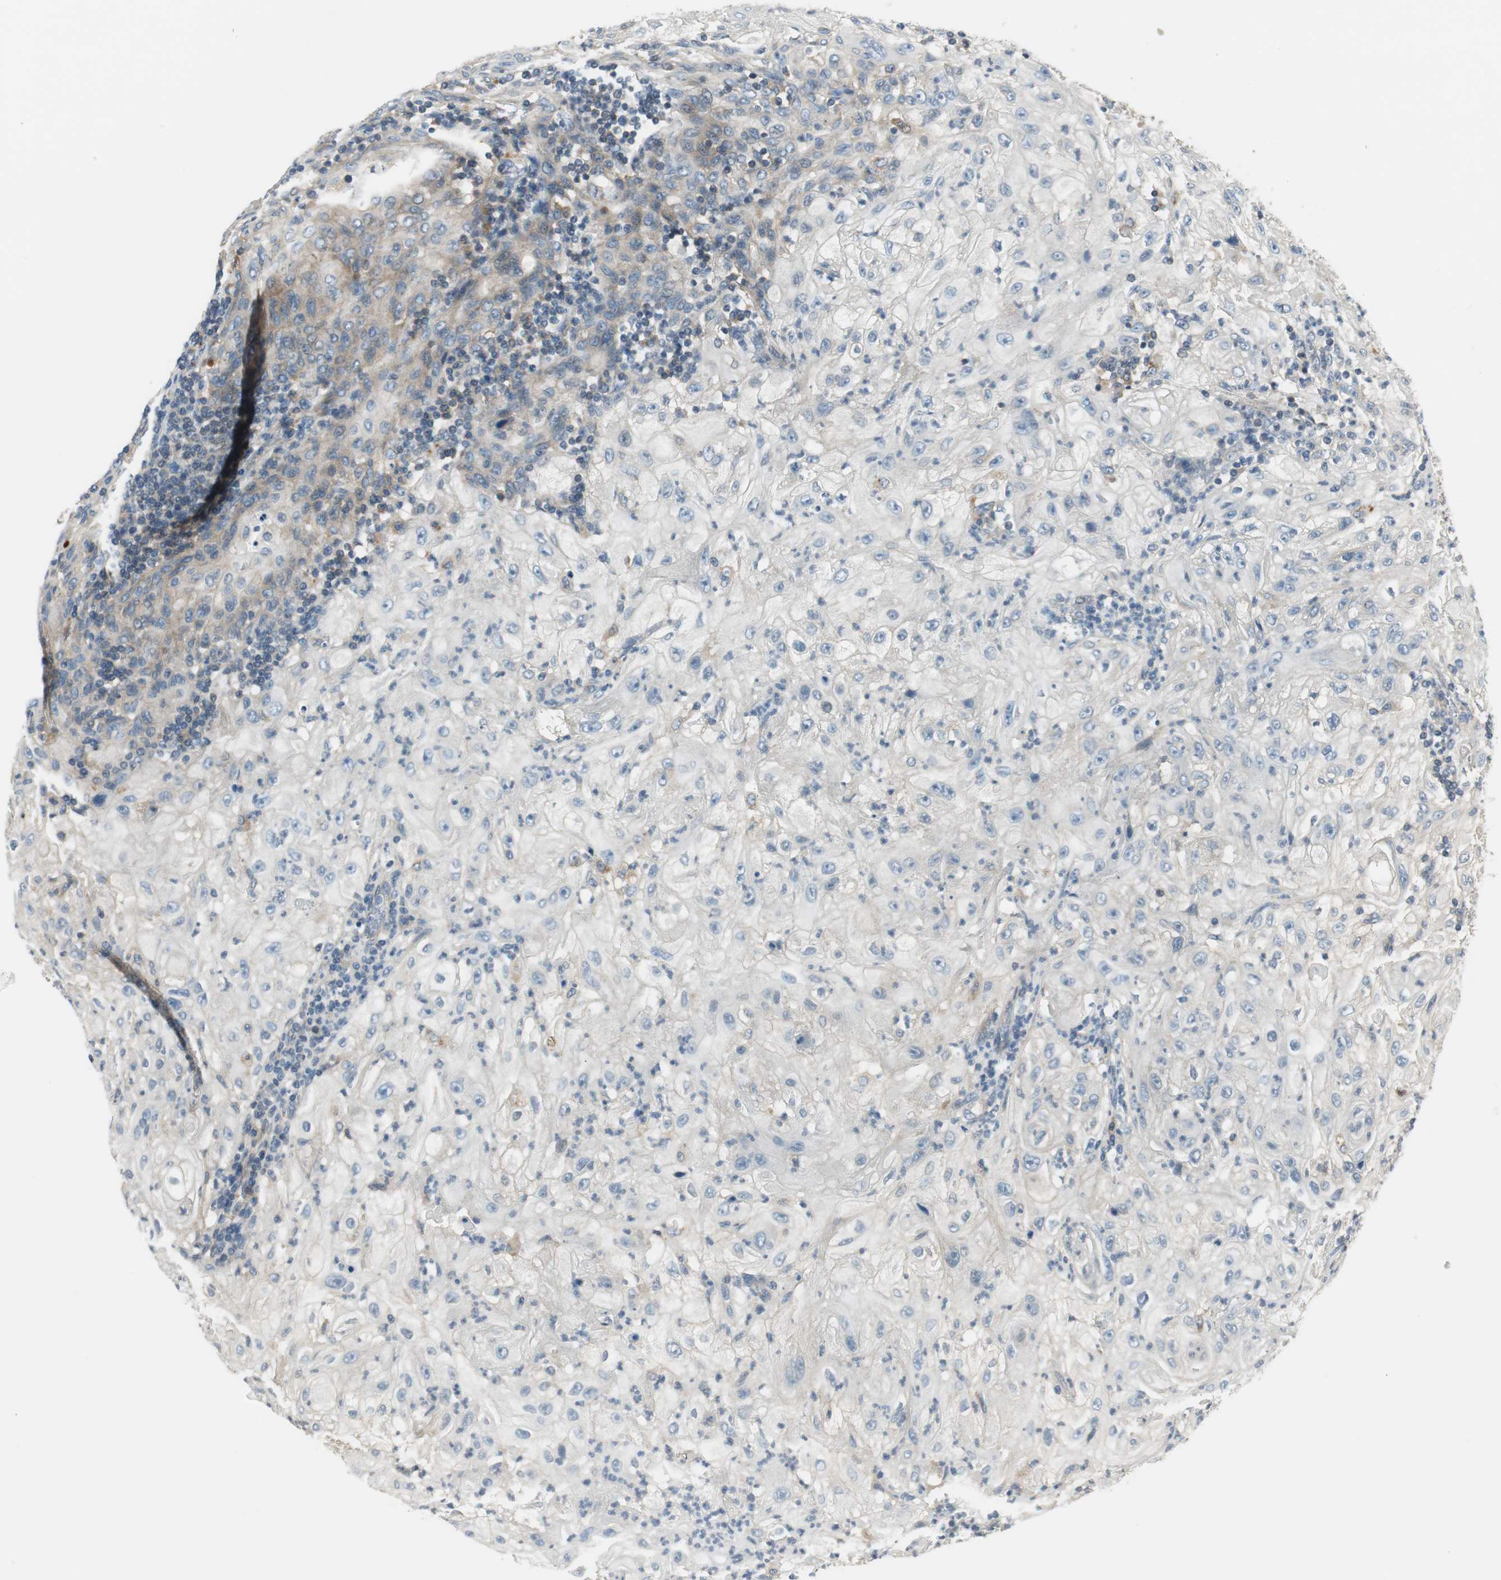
{"staining": {"intensity": "weak", "quantity": "25%-75%", "location": "cytoplasmic/membranous"}, "tissue": "lung cancer", "cell_type": "Tumor cells", "image_type": "cancer", "snomed": [{"axis": "morphology", "description": "Inflammation, NOS"}, {"axis": "morphology", "description": "Squamous cell carcinoma, NOS"}, {"axis": "topography", "description": "Lymph node"}, {"axis": "topography", "description": "Soft tissue"}, {"axis": "topography", "description": "Lung"}], "caption": "Tumor cells exhibit low levels of weak cytoplasmic/membranous expression in approximately 25%-75% of cells in squamous cell carcinoma (lung).", "gene": "PRKAA1", "patient": {"sex": "male", "age": 66}}